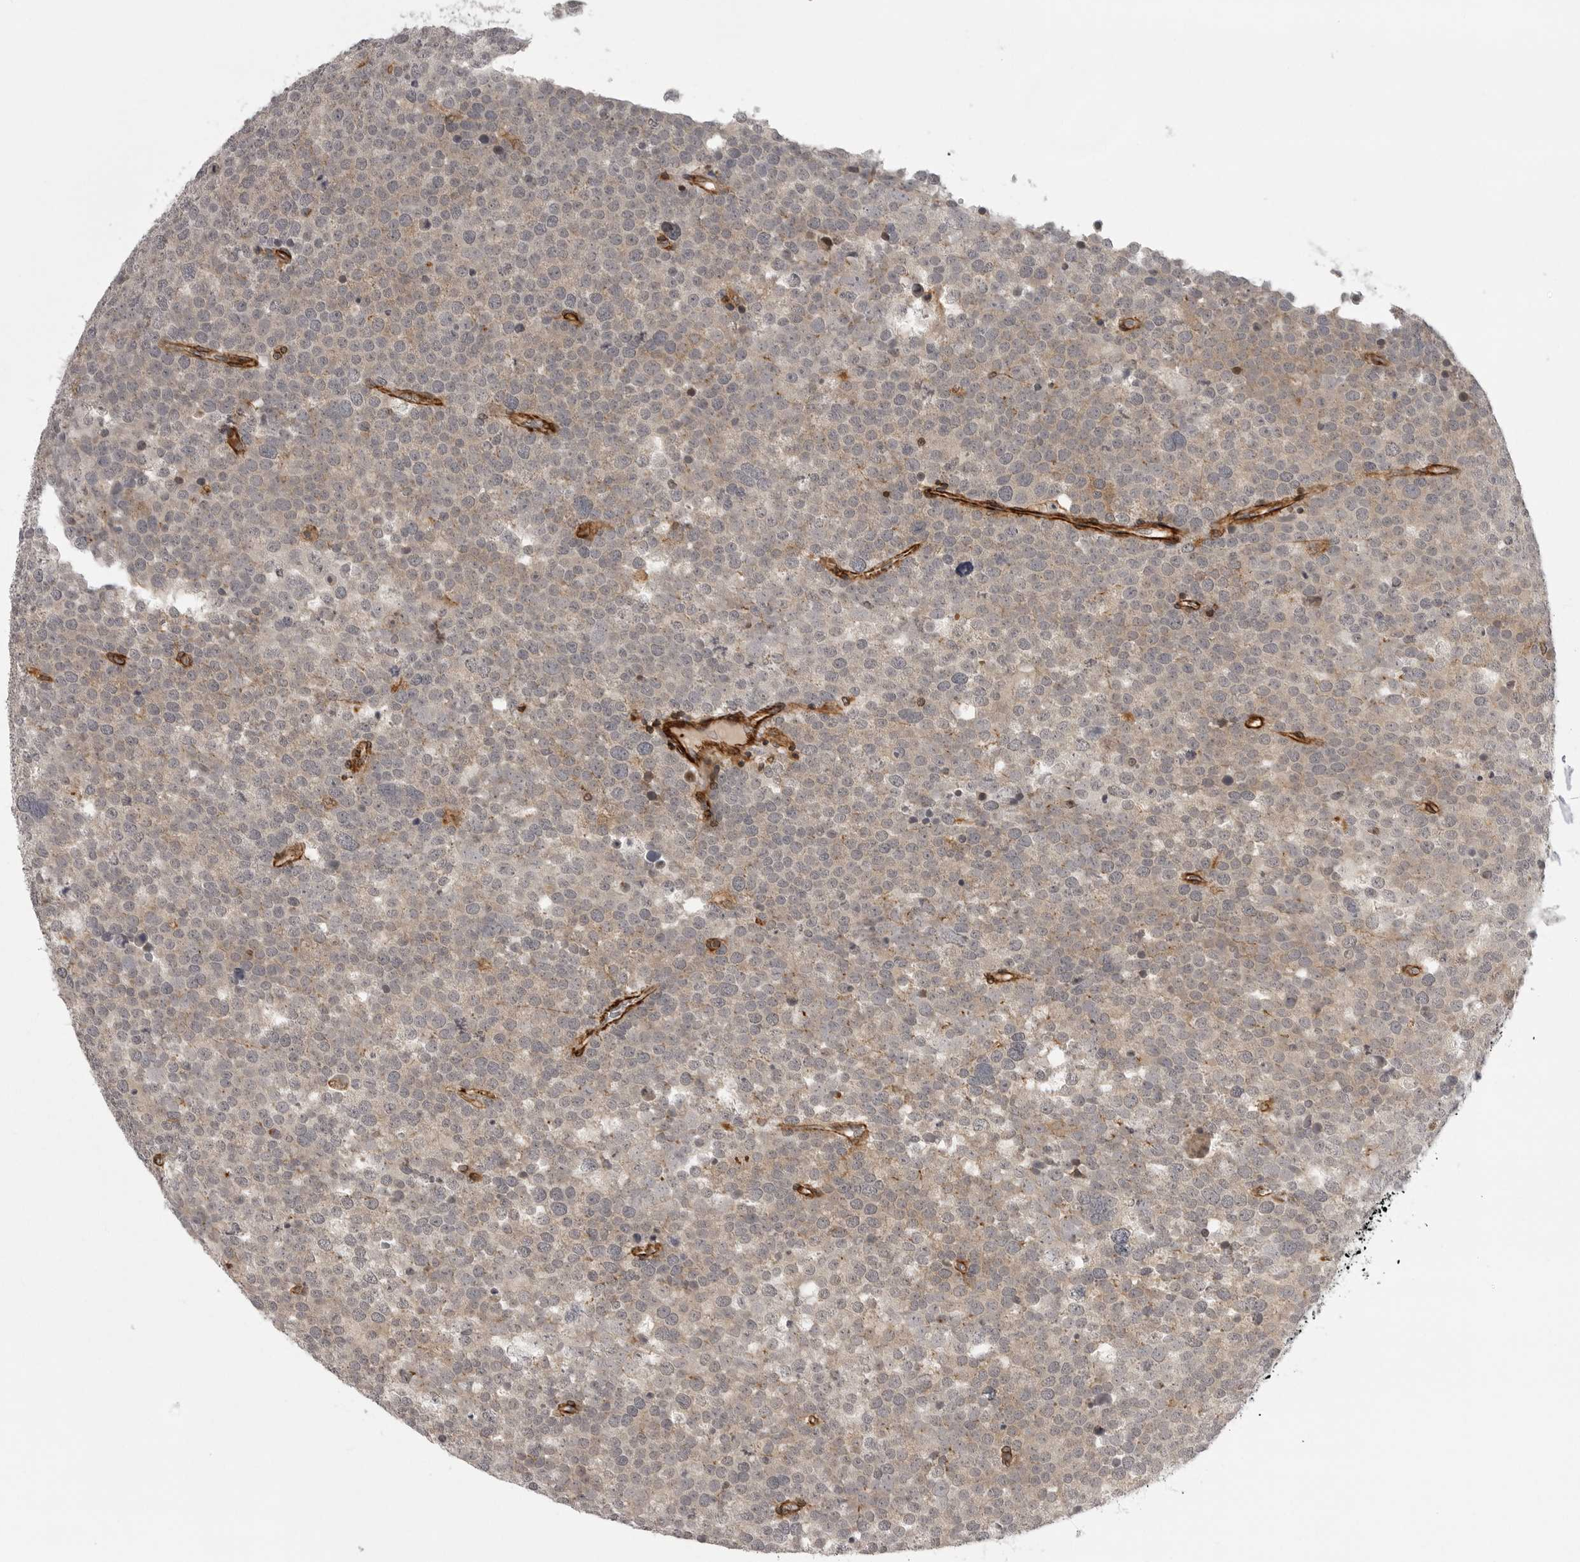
{"staining": {"intensity": "weak", "quantity": "<25%", "location": "cytoplasmic/membranous"}, "tissue": "testis cancer", "cell_type": "Tumor cells", "image_type": "cancer", "snomed": [{"axis": "morphology", "description": "Seminoma, NOS"}, {"axis": "topography", "description": "Testis"}], "caption": "Testis seminoma was stained to show a protein in brown. There is no significant staining in tumor cells.", "gene": "TUT4", "patient": {"sex": "male", "age": 71}}